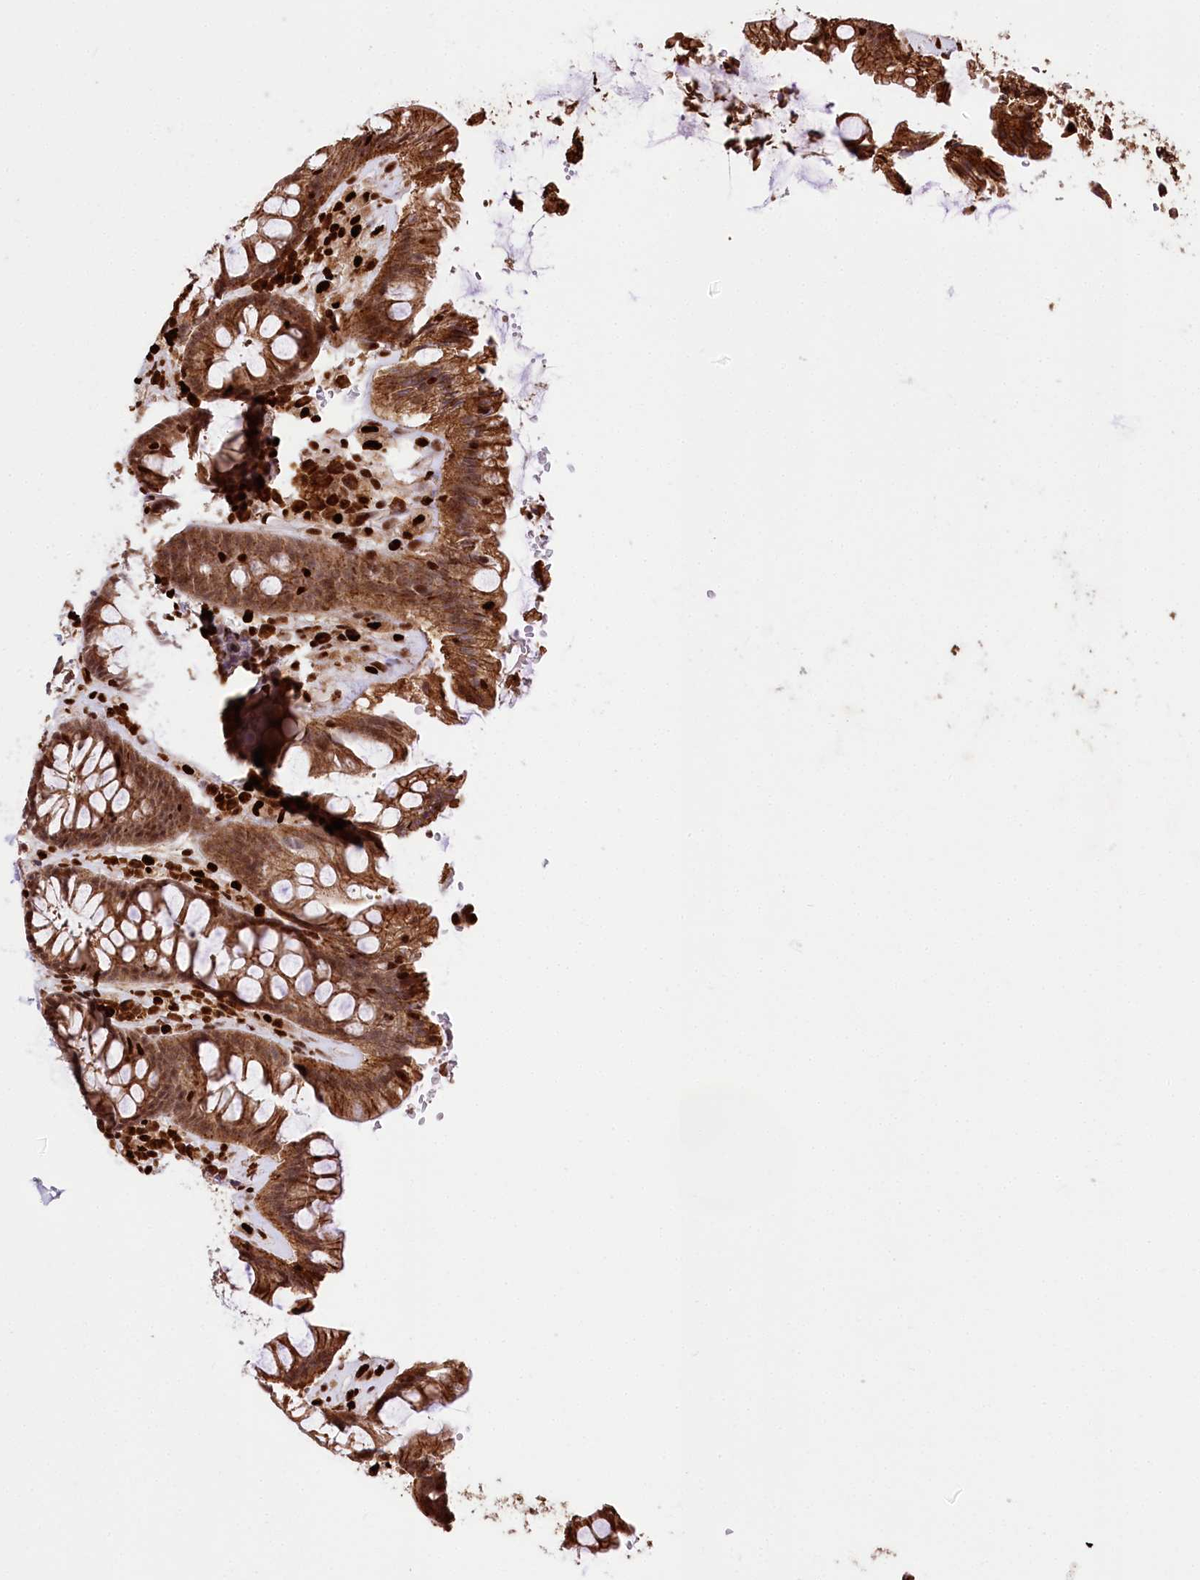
{"staining": {"intensity": "moderate", "quantity": ">75%", "location": "cytoplasmic/membranous,nuclear"}, "tissue": "rectum", "cell_type": "Glandular cells", "image_type": "normal", "snomed": [{"axis": "morphology", "description": "Normal tissue, NOS"}, {"axis": "topography", "description": "Rectum"}], "caption": "Moderate cytoplasmic/membranous,nuclear protein staining is present in approximately >75% of glandular cells in rectum. (DAB (3,3'-diaminobenzidine) IHC, brown staining for protein, blue staining for nuclei).", "gene": "FIGN", "patient": {"sex": "female", "age": 46}}